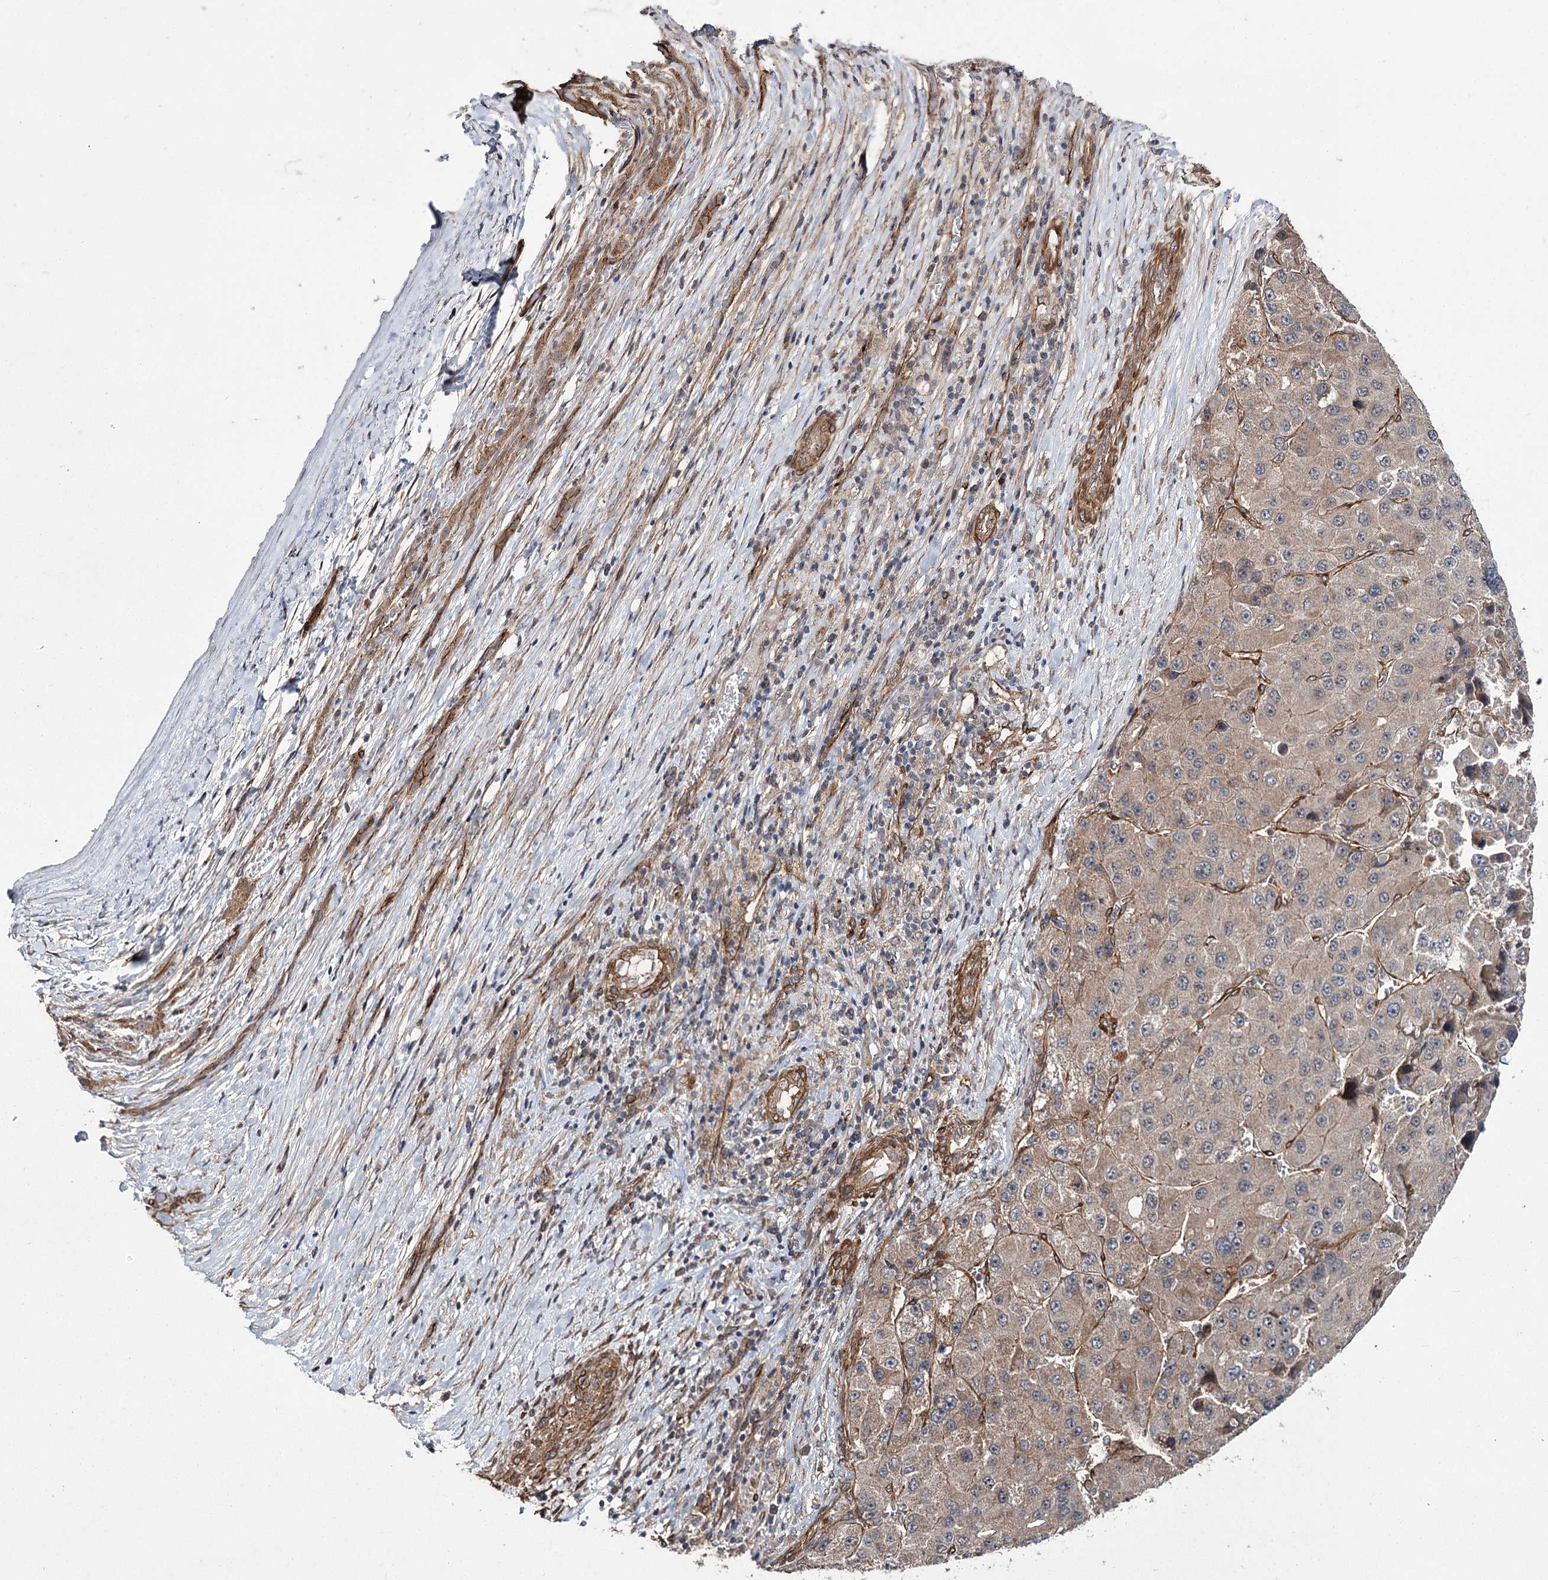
{"staining": {"intensity": "weak", "quantity": ">75%", "location": "cytoplasmic/membranous"}, "tissue": "liver cancer", "cell_type": "Tumor cells", "image_type": "cancer", "snomed": [{"axis": "morphology", "description": "Carcinoma, Hepatocellular, NOS"}, {"axis": "topography", "description": "Liver"}], "caption": "IHC histopathology image of liver cancer stained for a protein (brown), which displays low levels of weak cytoplasmic/membranous positivity in approximately >75% of tumor cells.", "gene": "MYO1C", "patient": {"sex": "female", "age": 73}}